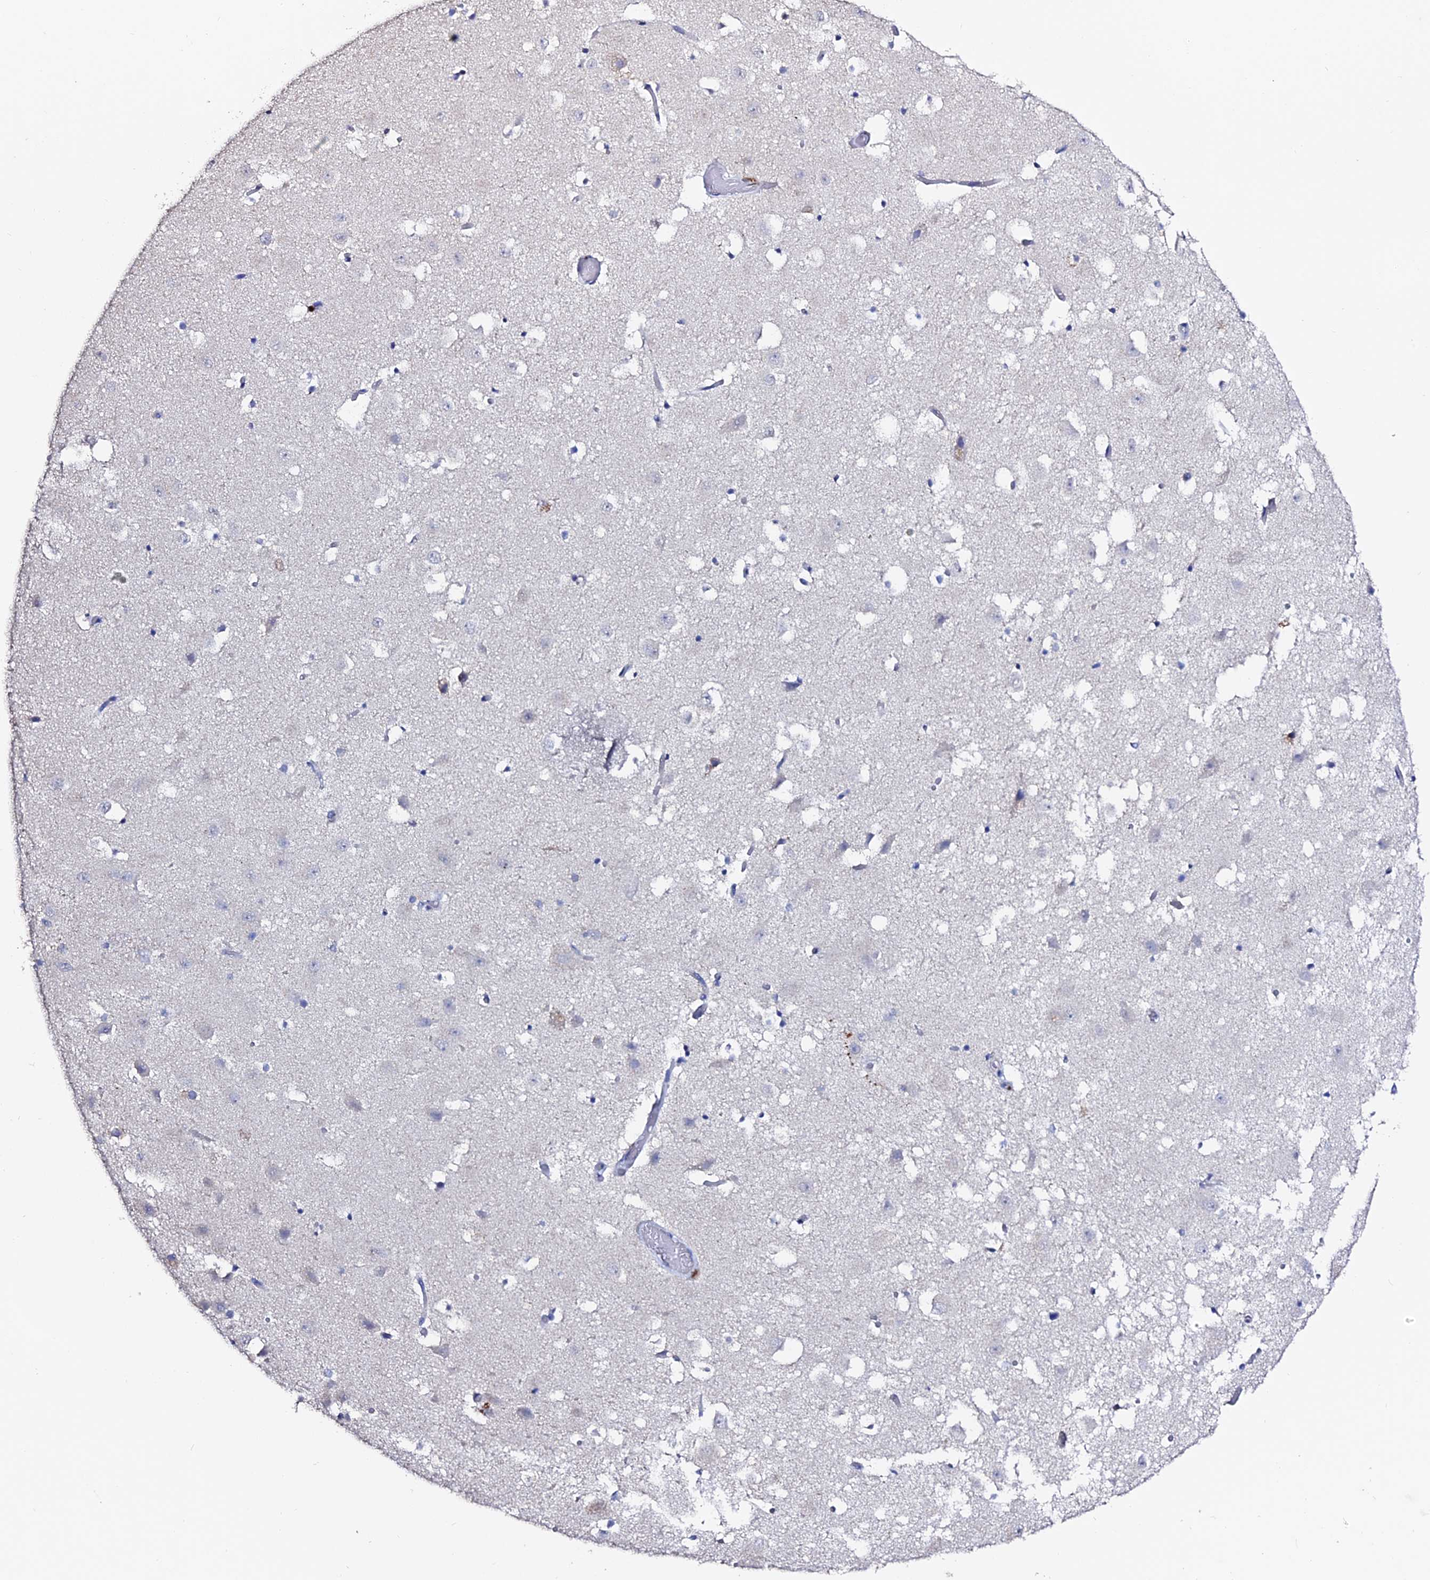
{"staining": {"intensity": "negative", "quantity": "none", "location": "none"}, "tissue": "hippocampus", "cell_type": "Glial cells", "image_type": "normal", "snomed": [{"axis": "morphology", "description": "Normal tissue, NOS"}, {"axis": "topography", "description": "Hippocampus"}], "caption": "The photomicrograph reveals no staining of glial cells in unremarkable hippocampus.", "gene": "ESM1", "patient": {"sex": "female", "age": 52}}